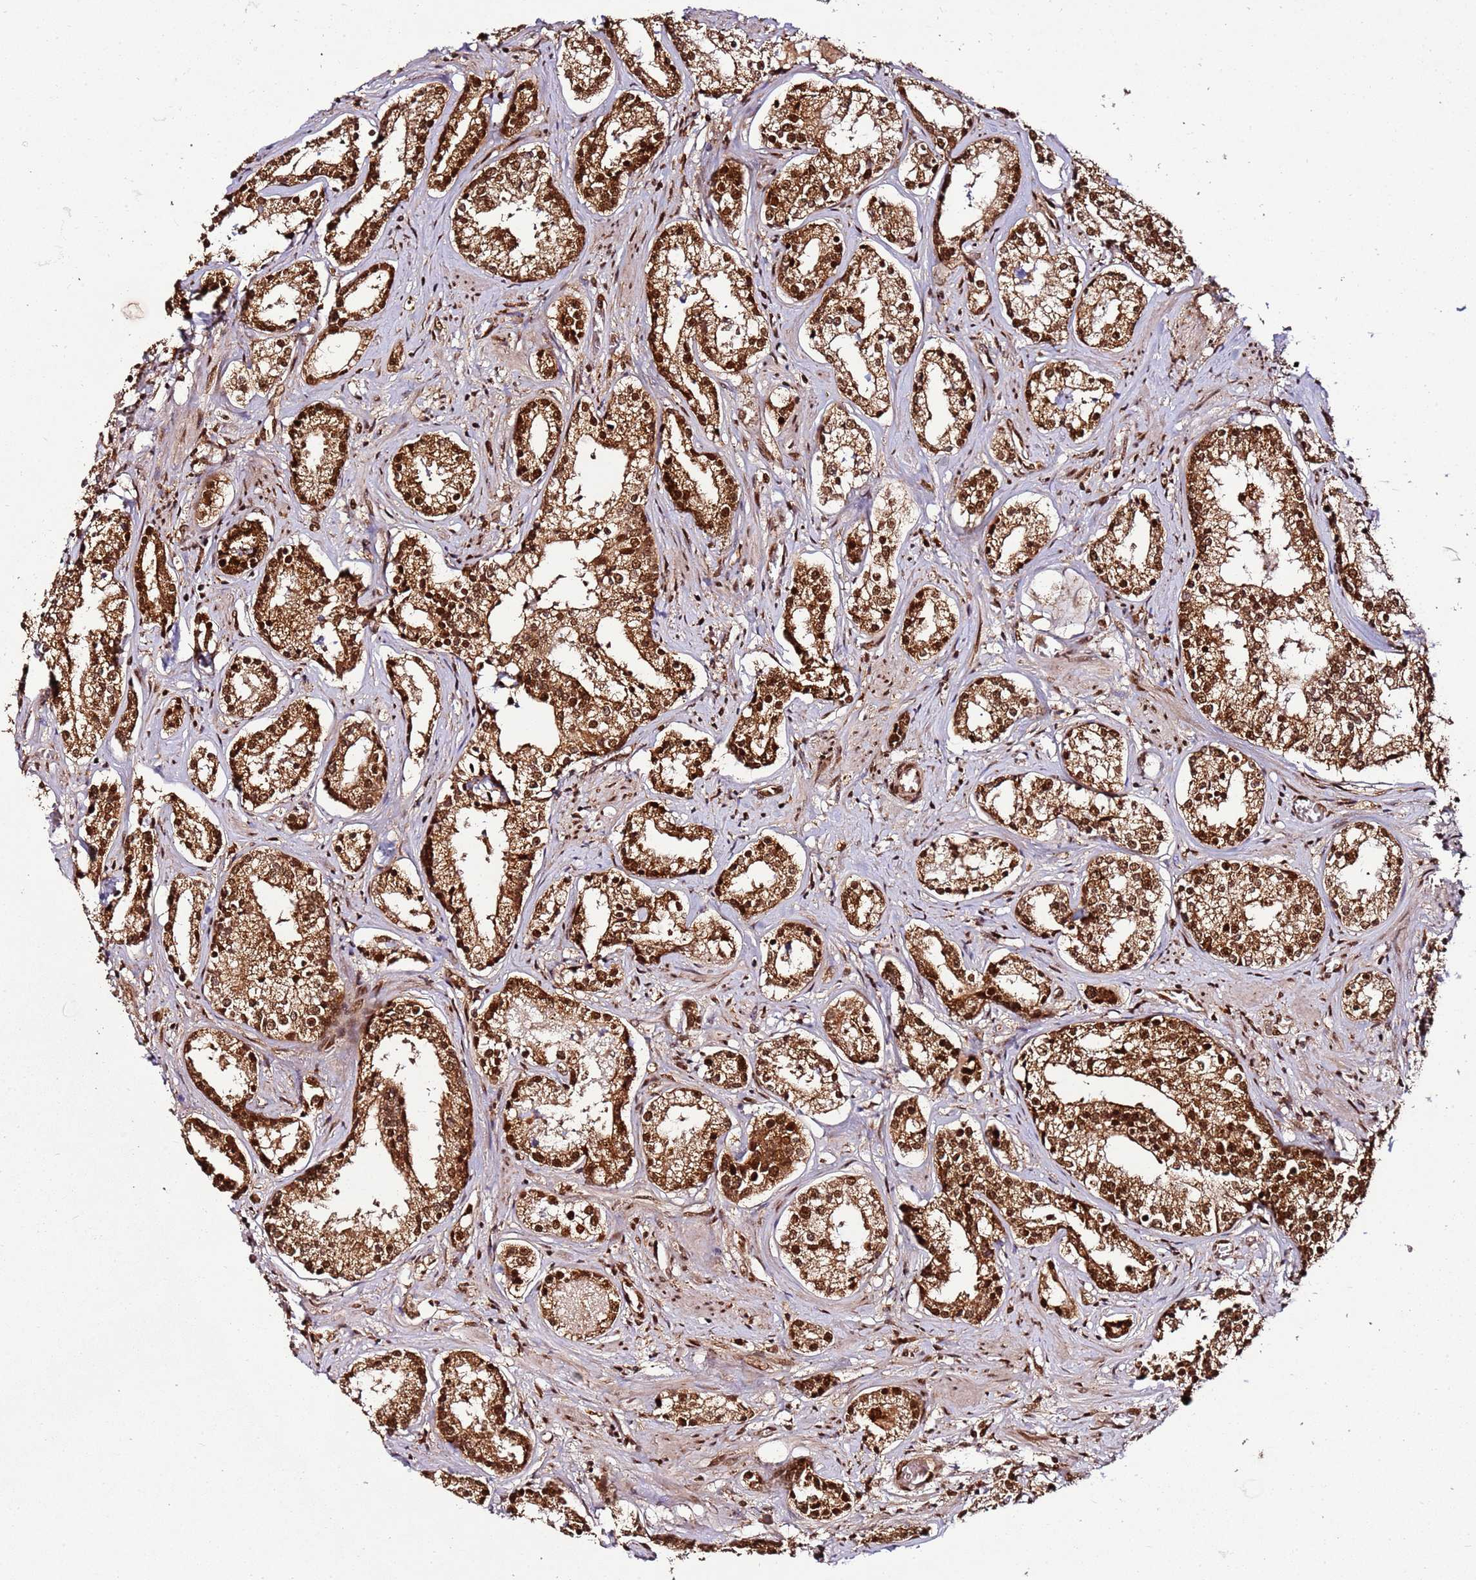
{"staining": {"intensity": "strong", "quantity": ">75%", "location": "cytoplasmic/membranous,nuclear"}, "tissue": "prostate cancer", "cell_type": "Tumor cells", "image_type": "cancer", "snomed": [{"axis": "morphology", "description": "Adenocarcinoma, High grade"}, {"axis": "topography", "description": "Prostate"}], "caption": "The histopathology image demonstrates a brown stain indicating the presence of a protein in the cytoplasmic/membranous and nuclear of tumor cells in prostate cancer.", "gene": "XRN2", "patient": {"sex": "male", "age": 58}}